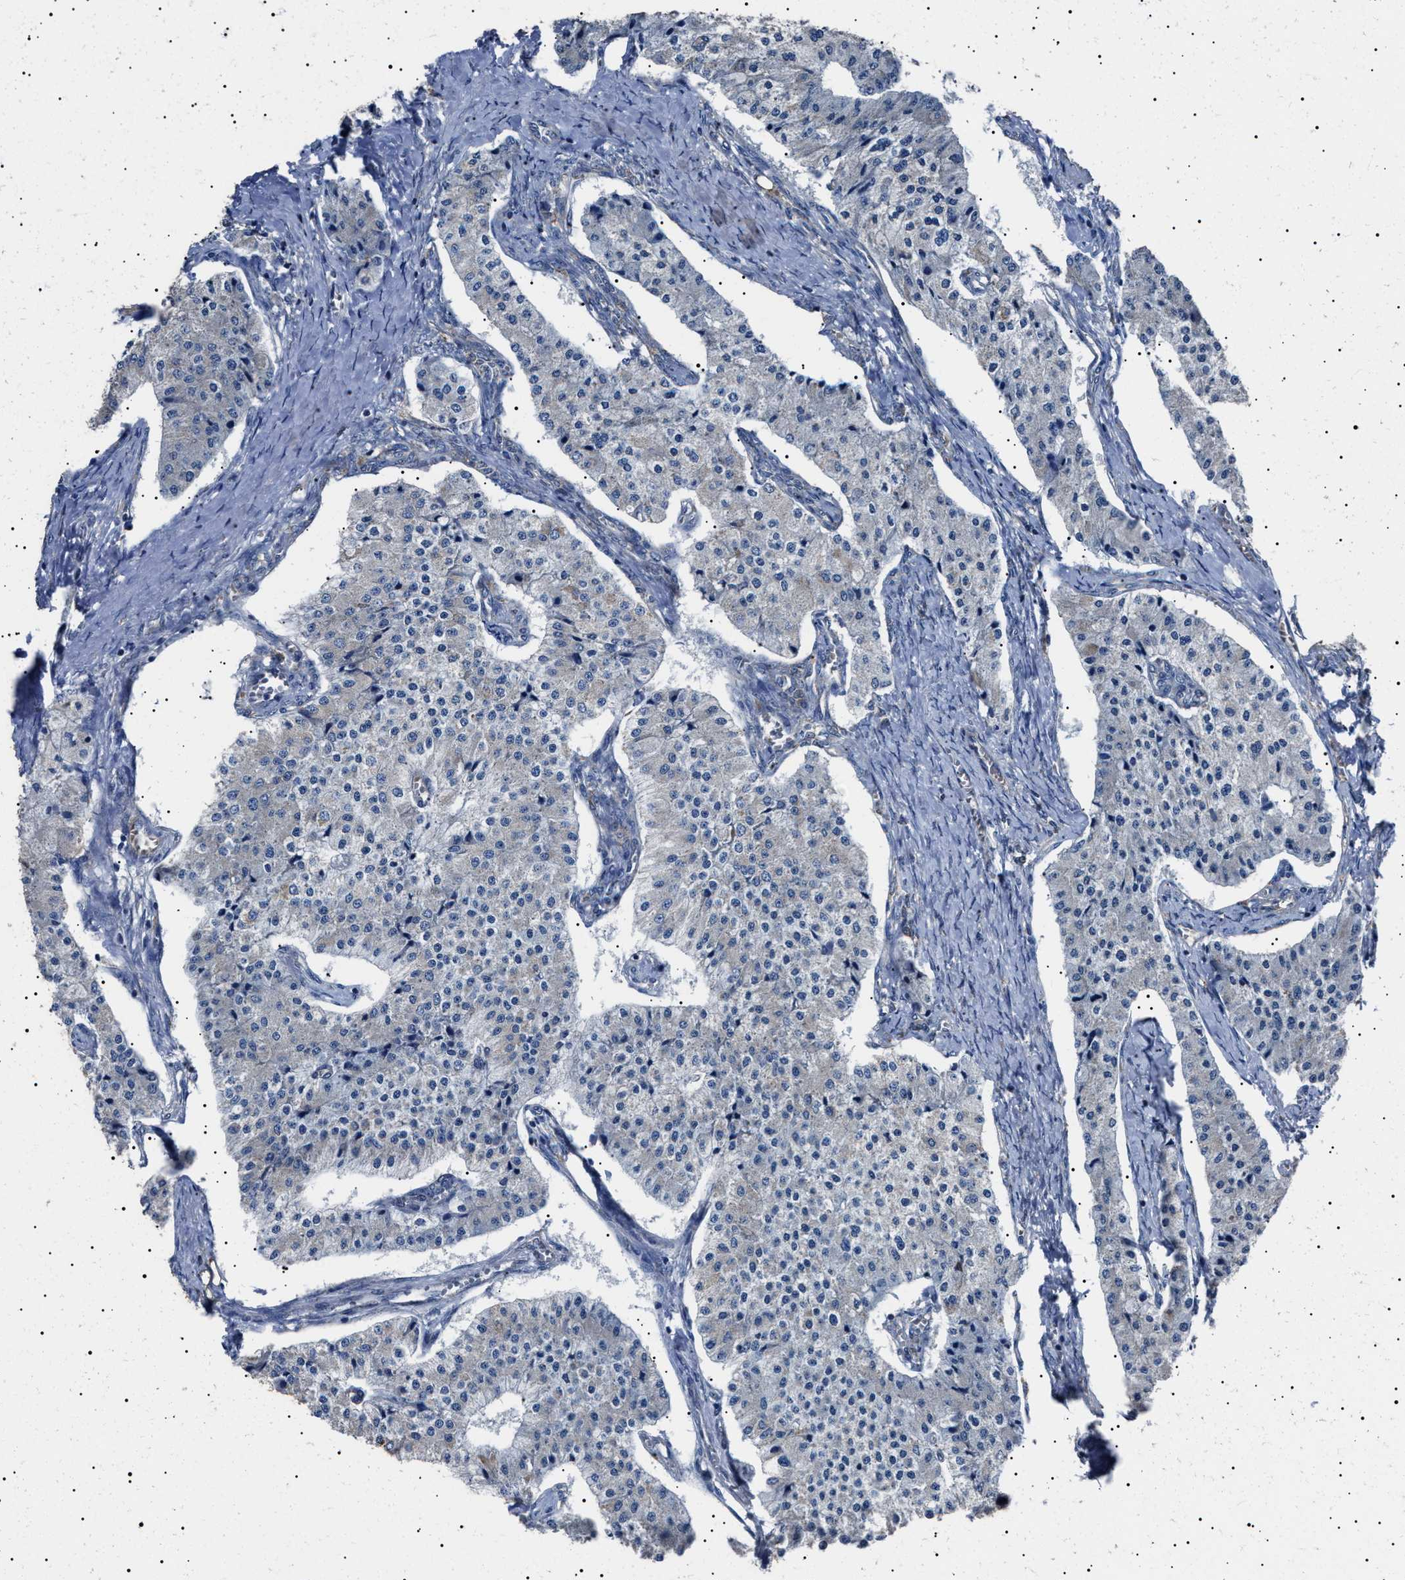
{"staining": {"intensity": "negative", "quantity": "none", "location": "none"}, "tissue": "carcinoid", "cell_type": "Tumor cells", "image_type": "cancer", "snomed": [{"axis": "morphology", "description": "Carcinoid, malignant, NOS"}, {"axis": "topography", "description": "Colon"}], "caption": "This is an IHC histopathology image of human carcinoid (malignant). There is no staining in tumor cells.", "gene": "PTRH1", "patient": {"sex": "female", "age": 52}}